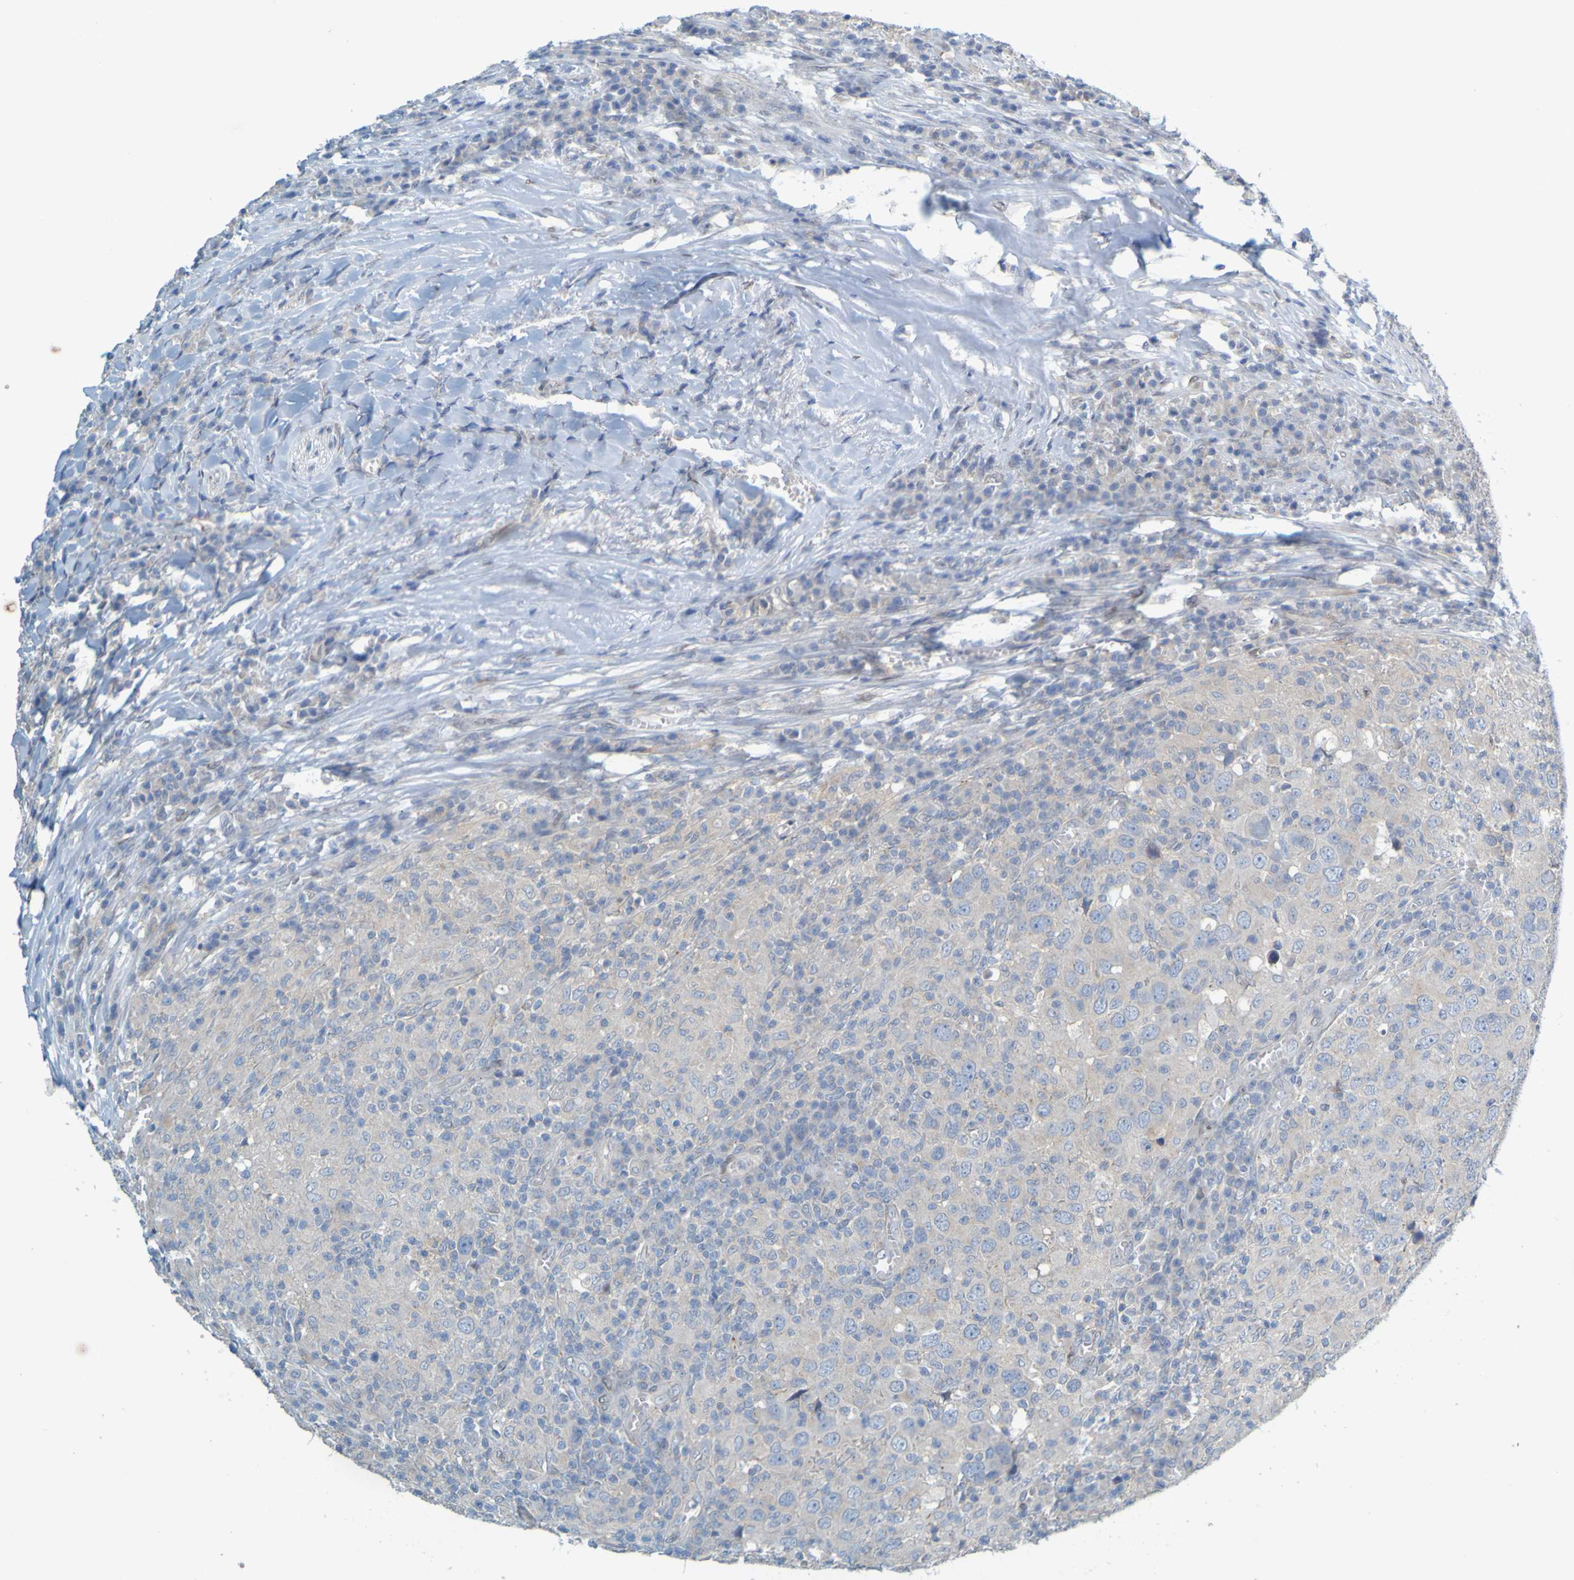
{"staining": {"intensity": "weak", "quantity": "<25%", "location": "cytoplasmic/membranous"}, "tissue": "head and neck cancer", "cell_type": "Tumor cells", "image_type": "cancer", "snomed": [{"axis": "morphology", "description": "Adenocarcinoma, NOS"}, {"axis": "topography", "description": "Salivary gland"}, {"axis": "topography", "description": "Head-Neck"}], "caption": "Tumor cells show no significant protein expression in head and neck cancer (adenocarcinoma). The staining was performed using DAB to visualize the protein expression in brown, while the nuclei were stained in blue with hematoxylin (Magnification: 20x).", "gene": "MAG", "patient": {"sex": "female", "age": 65}}